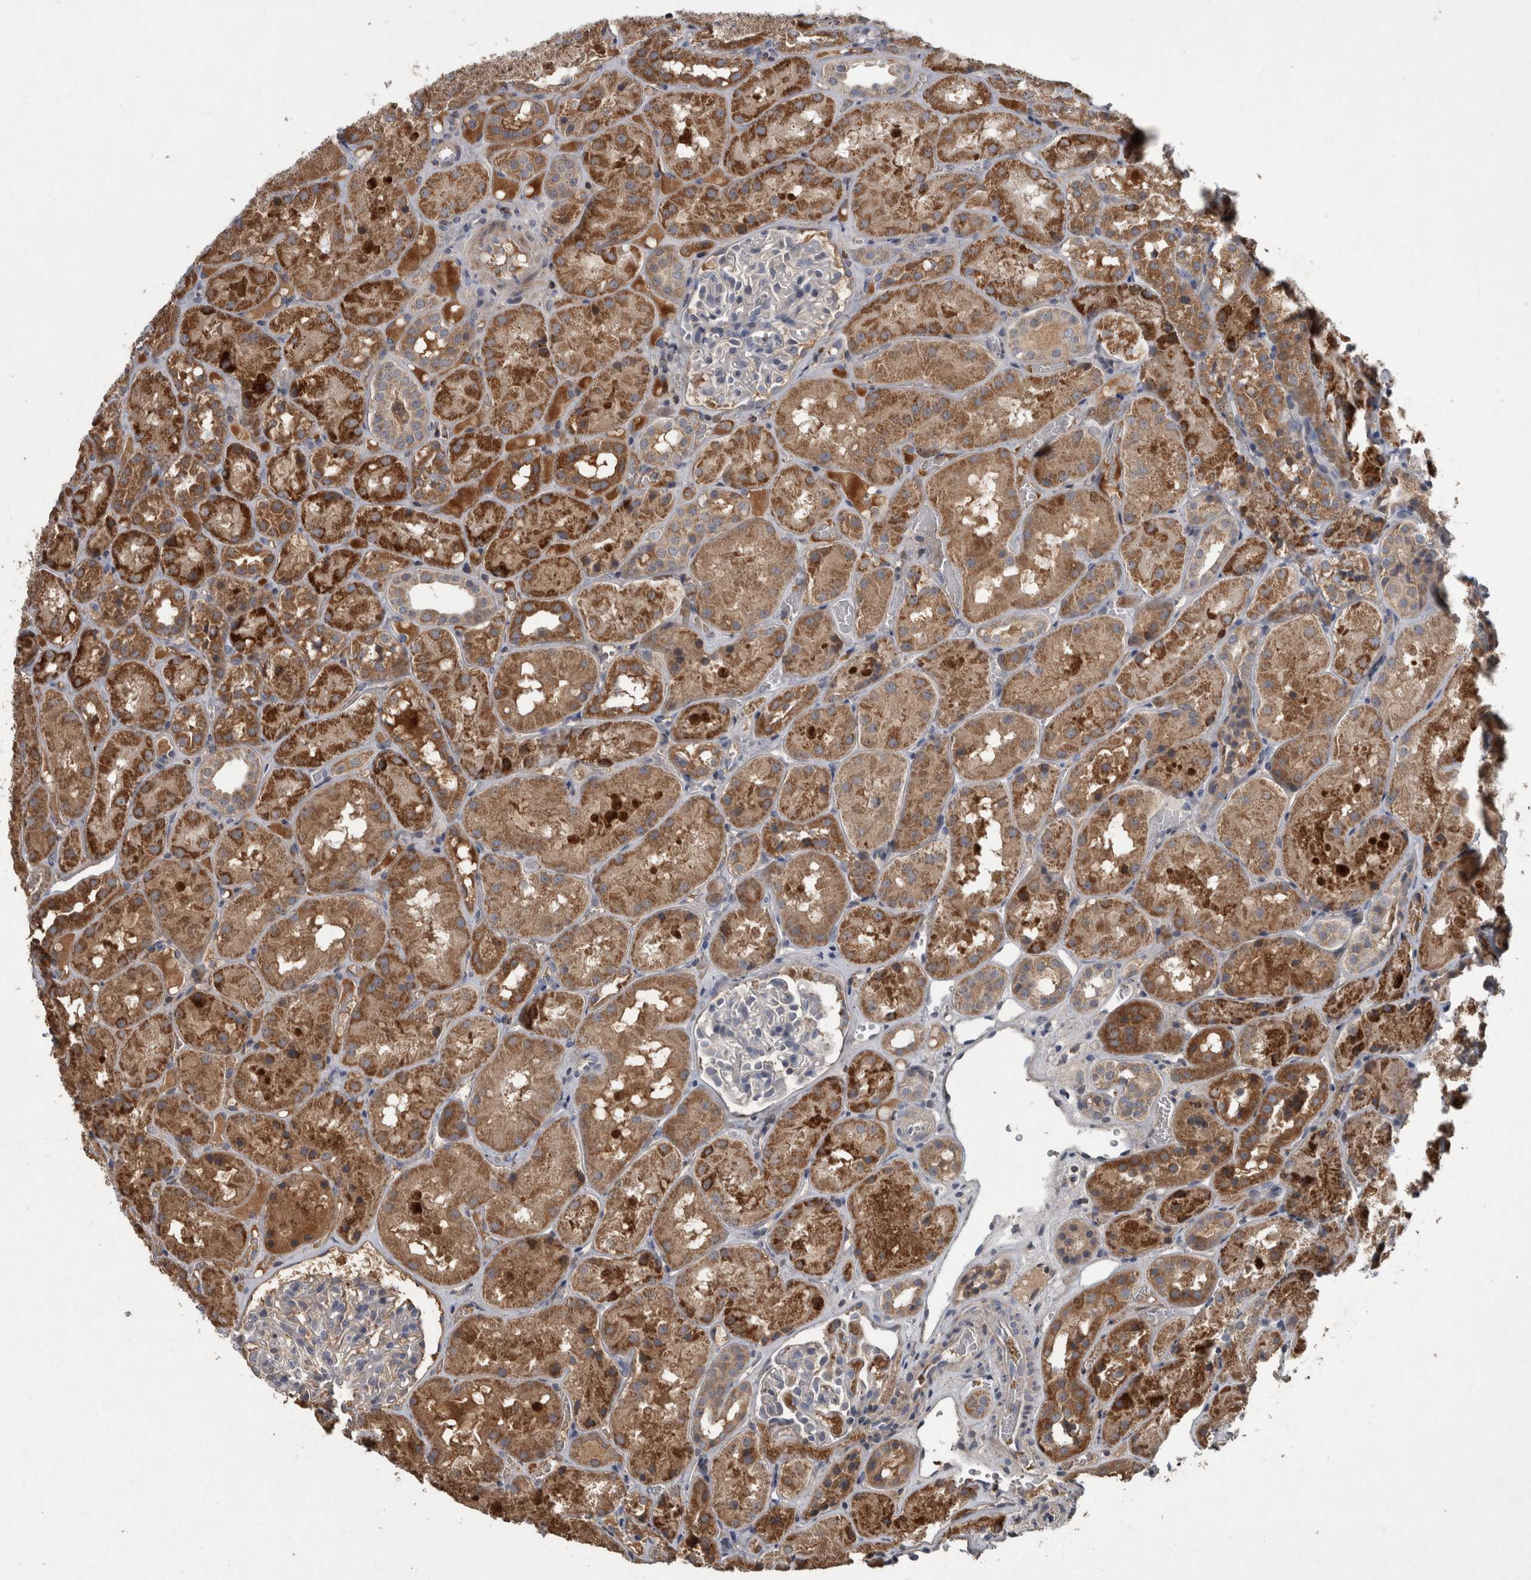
{"staining": {"intensity": "moderate", "quantity": "<25%", "location": "cytoplasmic/membranous"}, "tissue": "kidney", "cell_type": "Cells in glomeruli", "image_type": "normal", "snomed": [{"axis": "morphology", "description": "Normal tissue, NOS"}, {"axis": "topography", "description": "Kidney"}], "caption": "Immunohistochemical staining of unremarkable kidney displays low levels of moderate cytoplasmic/membranous staining in about <25% of cells in glomeruli. (Stains: DAB in brown, nuclei in blue, Microscopy: brightfield microscopy at high magnification).", "gene": "PPP1R3C", "patient": {"sex": "male", "age": 16}}